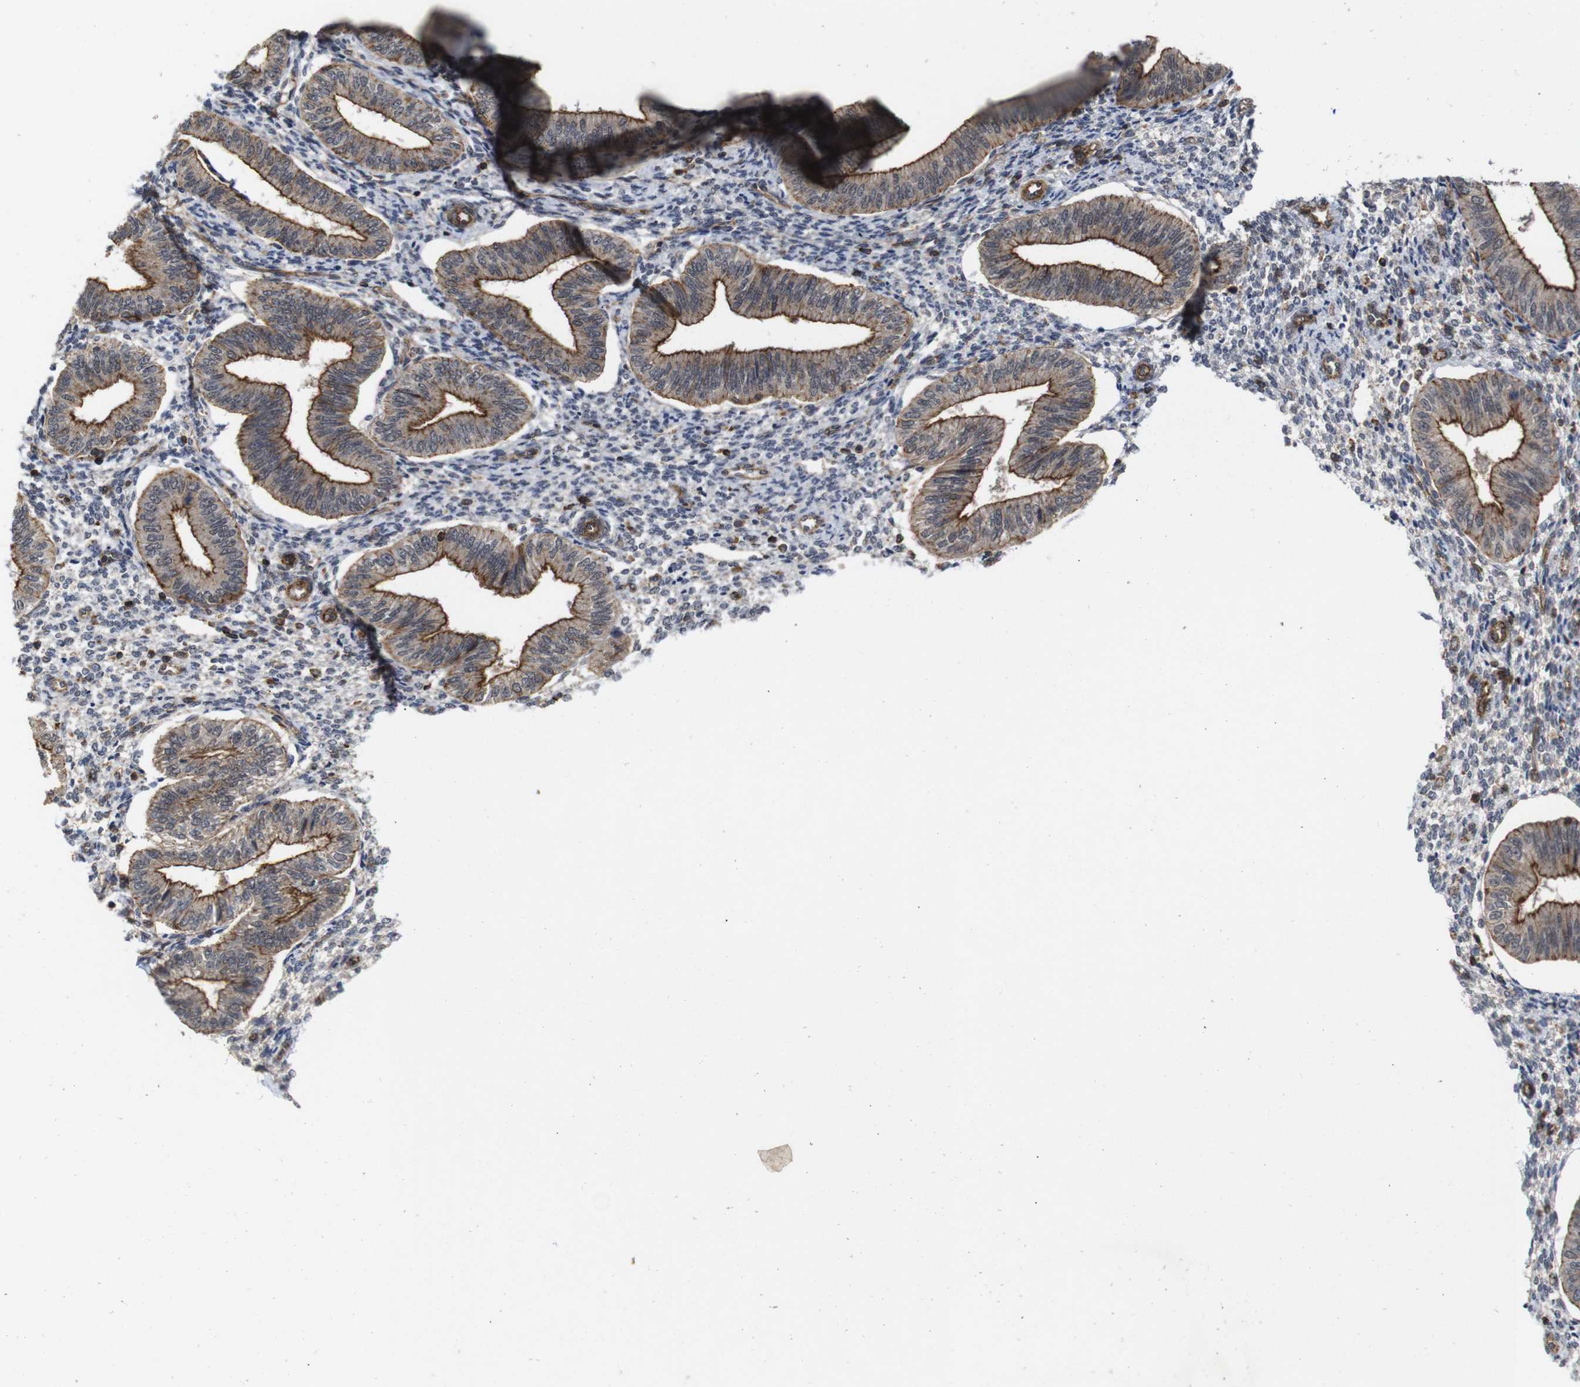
{"staining": {"intensity": "moderate", "quantity": "25%-75%", "location": "cytoplasmic/membranous"}, "tissue": "endometrium", "cell_type": "Cells in endometrial stroma", "image_type": "normal", "snomed": [{"axis": "morphology", "description": "Normal tissue, NOS"}, {"axis": "topography", "description": "Endometrium"}], "caption": "DAB immunohistochemical staining of normal endometrium exhibits moderate cytoplasmic/membranous protein staining in about 25%-75% of cells in endometrial stroma. The protein is shown in brown color, while the nuclei are stained blue.", "gene": "NANOS1", "patient": {"sex": "female", "age": 50}}